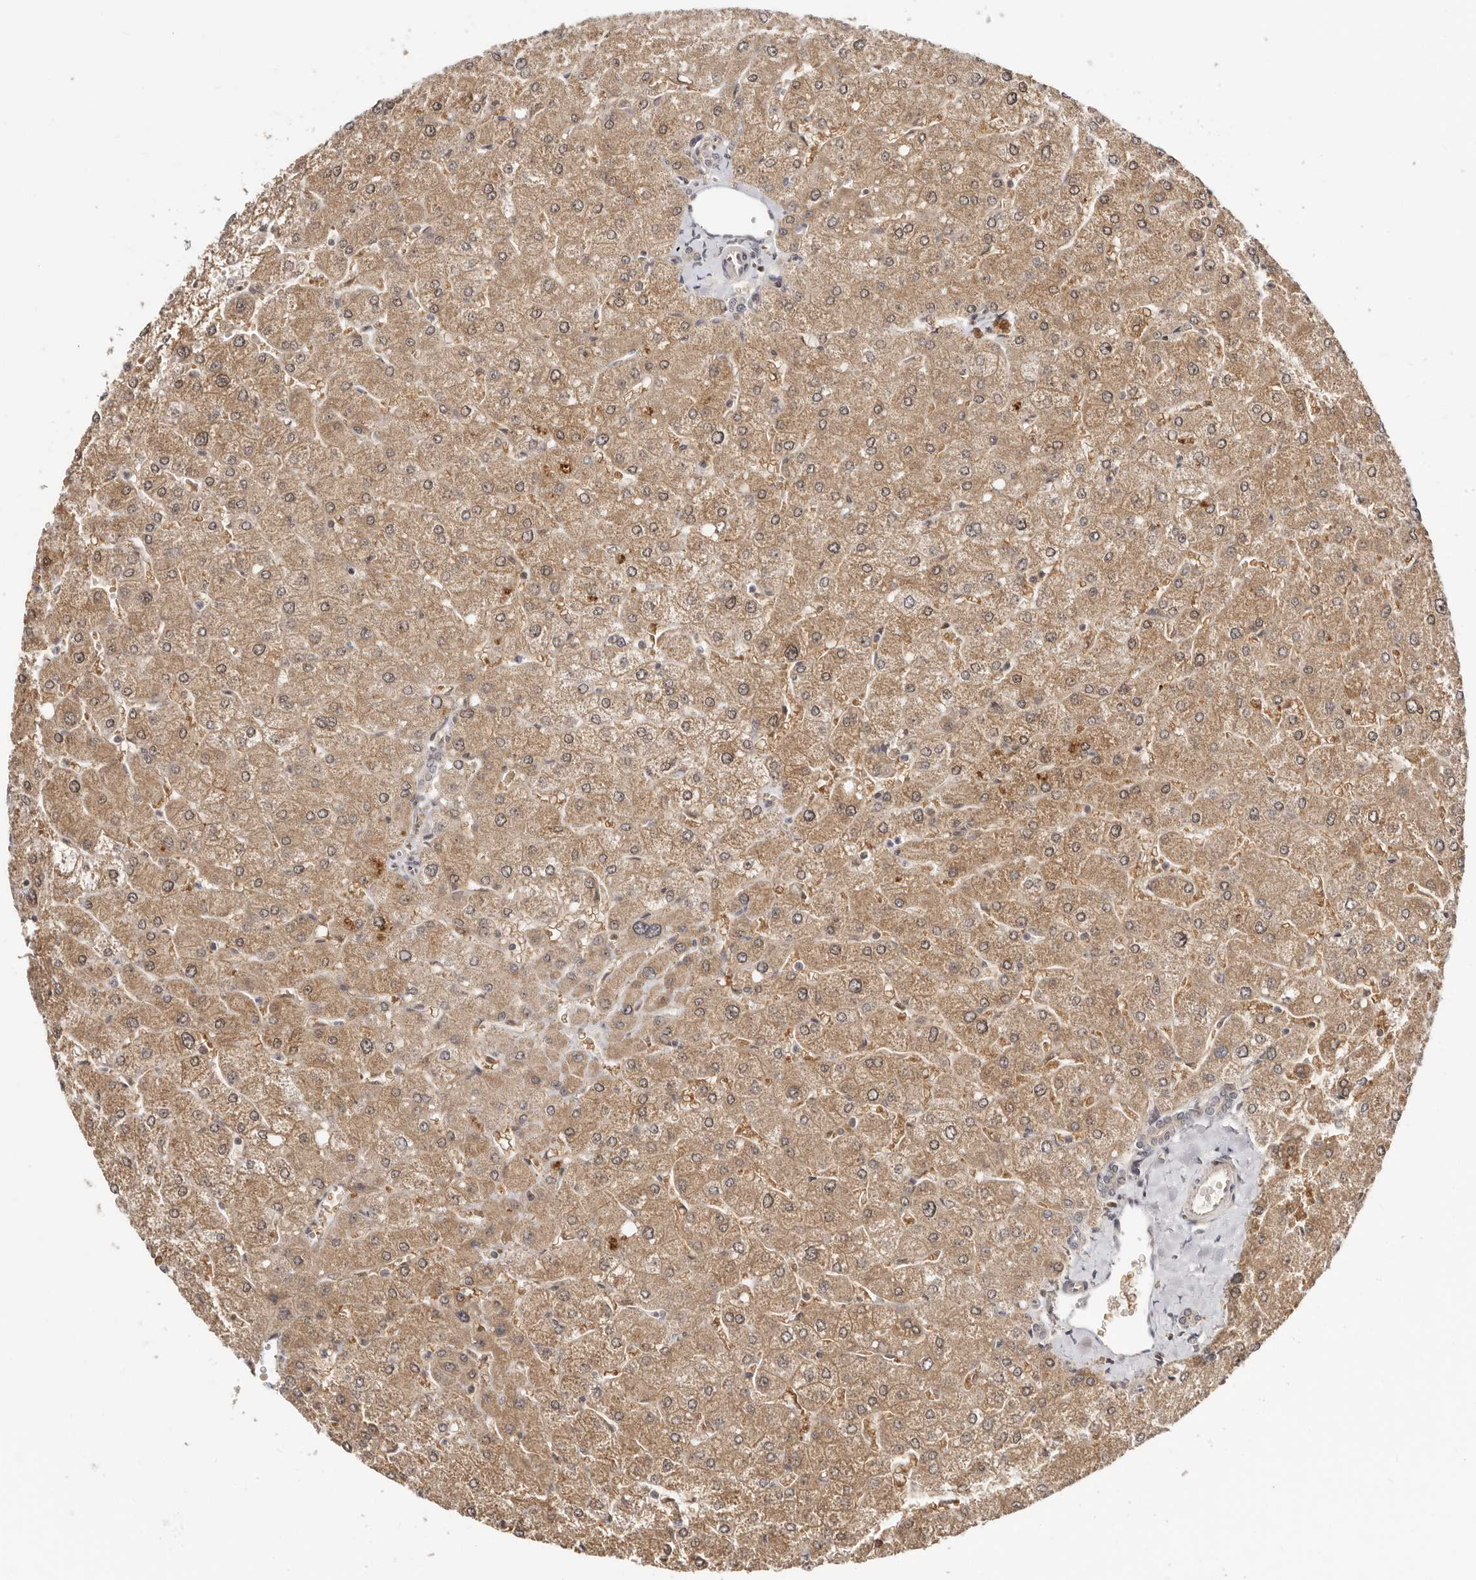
{"staining": {"intensity": "weak", "quantity": "25%-75%", "location": "cytoplasmic/membranous"}, "tissue": "liver", "cell_type": "Cholangiocytes", "image_type": "normal", "snomed": [{"axis": "morphology", "description": "Normal tissue, NOS"}, {"axis": "topography", "description": "Liver"}], "caption": "Liver stained with IHC displays weak cytoplasmic/membranous expression in about 25%-75% of cholangiocytes.", "gene": "MED8", "patient": {"sex": "male", "age": 55}}